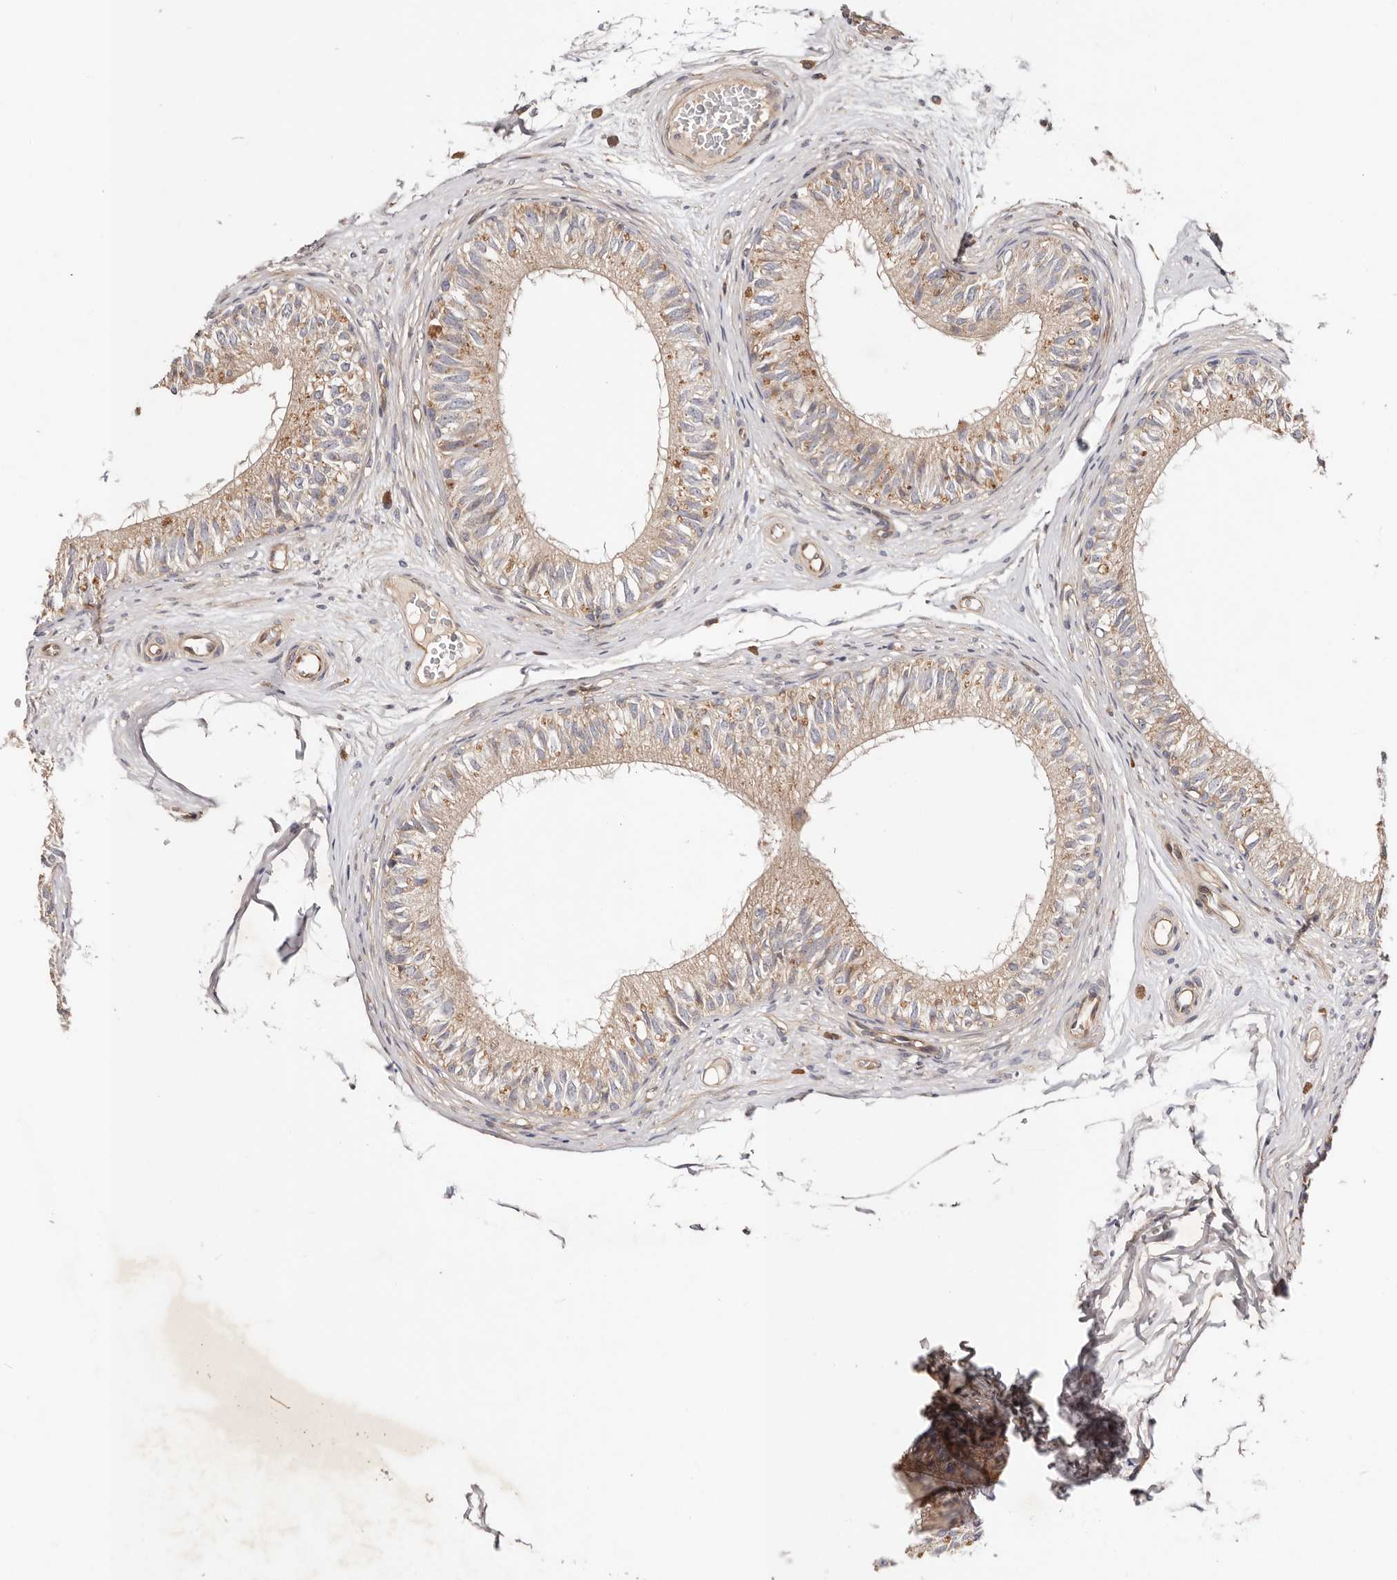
{"staining": {"intensity": "moderate", "quantity": ">75%", "location": "cytoplasmic/membranous"}, "tissue": "epididymis", "cell_type": "Glandular cells", "image_type": "normal", "snomed": [{"axis": "morphology", "description": "Normal tissue, NOS"}, {"axis": "morphology", "description": "Seminoma in situ"}, {"axis": "topography", "description": "Testis"}, {"axis": "topography", "description": "Epididymis"}], "caption": "This is a histology image of immunohistochemistry staining of unremarkable epididymis, which shows moderate positivity in the cytoplasmic/membranous of glandular cells.", "gene": "MACF1", "patient": {"sex": "male", "age": 28}}